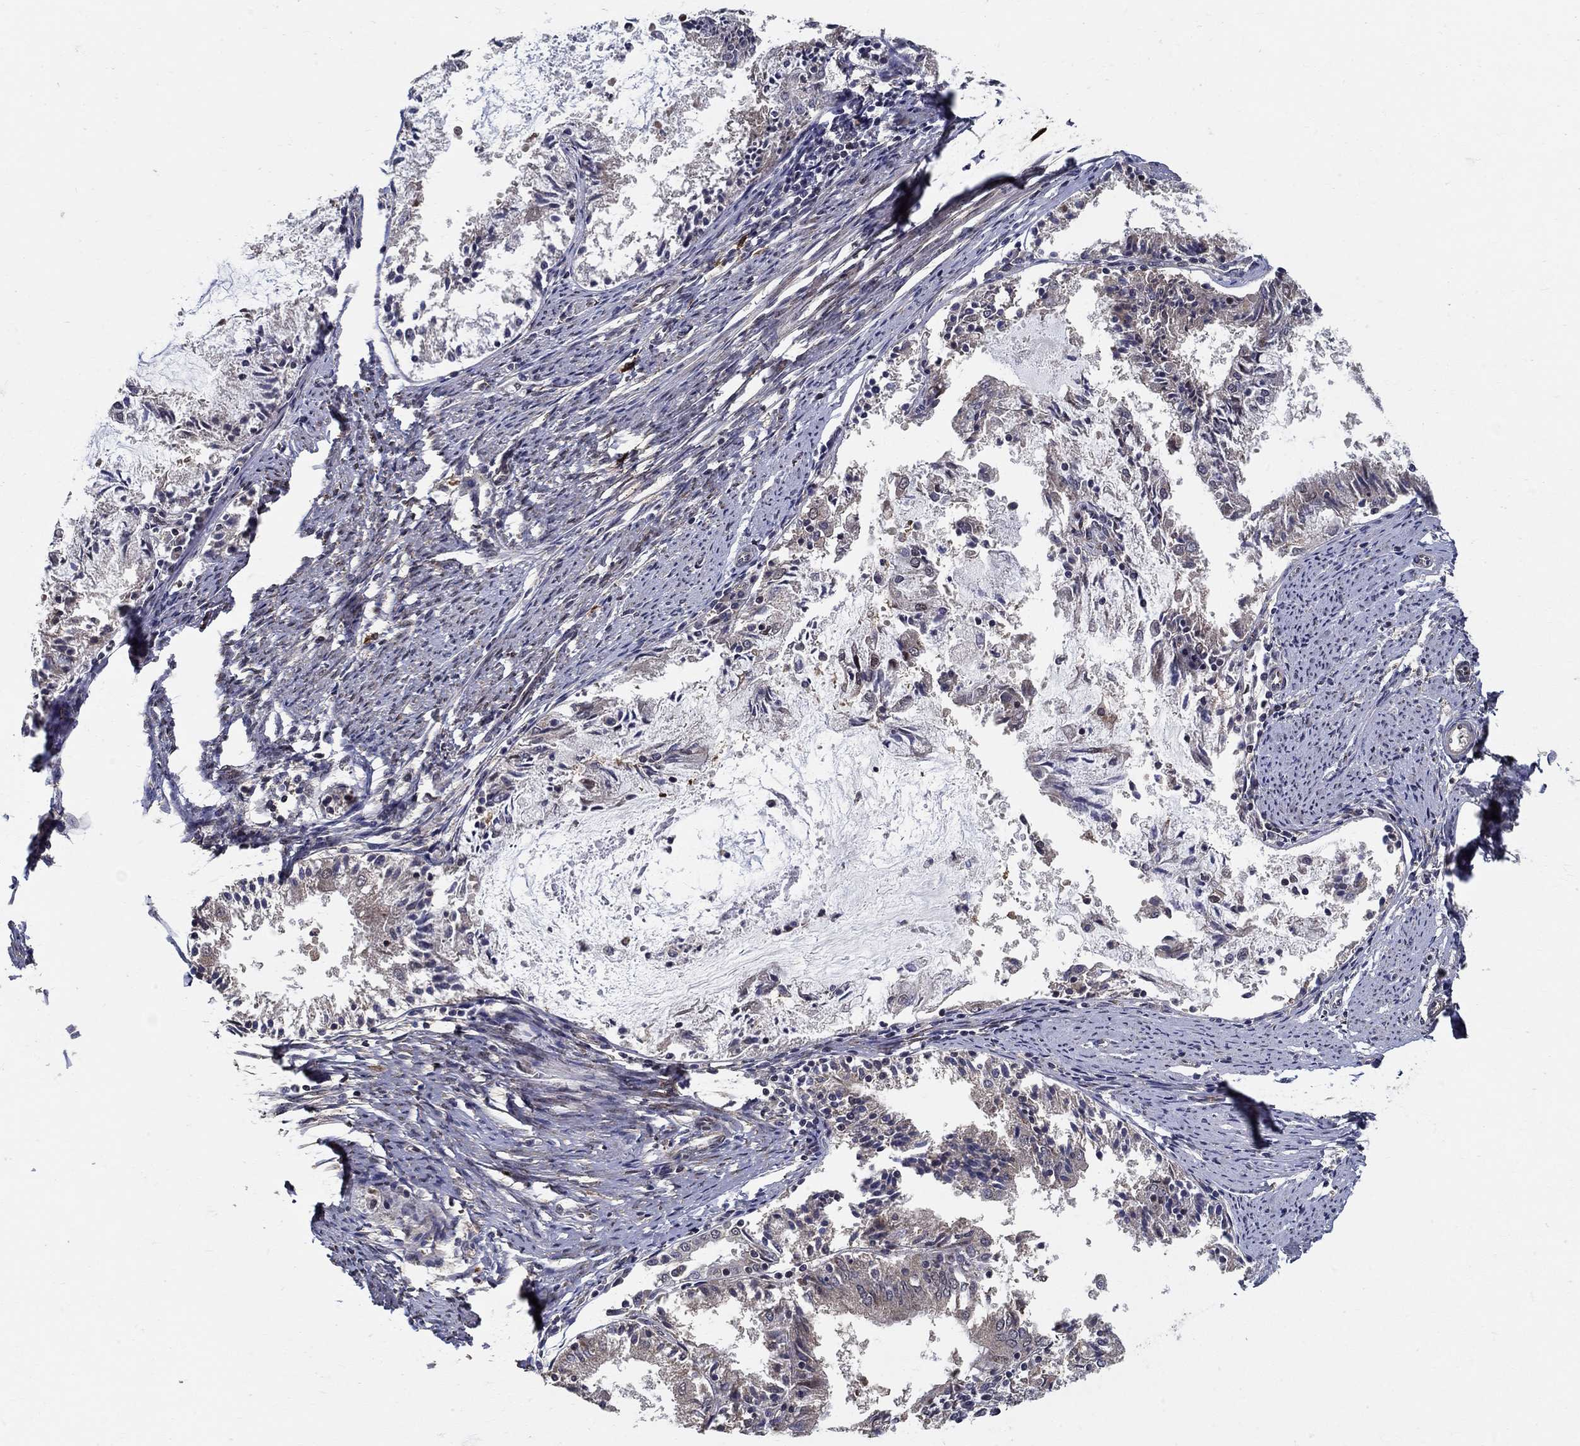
{"staining": {"intensity": "weak", "quantity": "<25%", "location": "cytoplasmic/membranous"}, "tissue": "endometrial cancer", "cell_type": "Tumor cells", "image_type": "cancer", "snomed": [{"axis": "morphology", "description": "Adenocarcinoma, NOS"}, {"axis": "topography", "description": "Endometrium"}], "caption": "The IHC image has no significant expression in tumor cells of endometrial cancer tissue.", "gene": "ZNF594", "patient": {"sex": "female", "age": 57}}